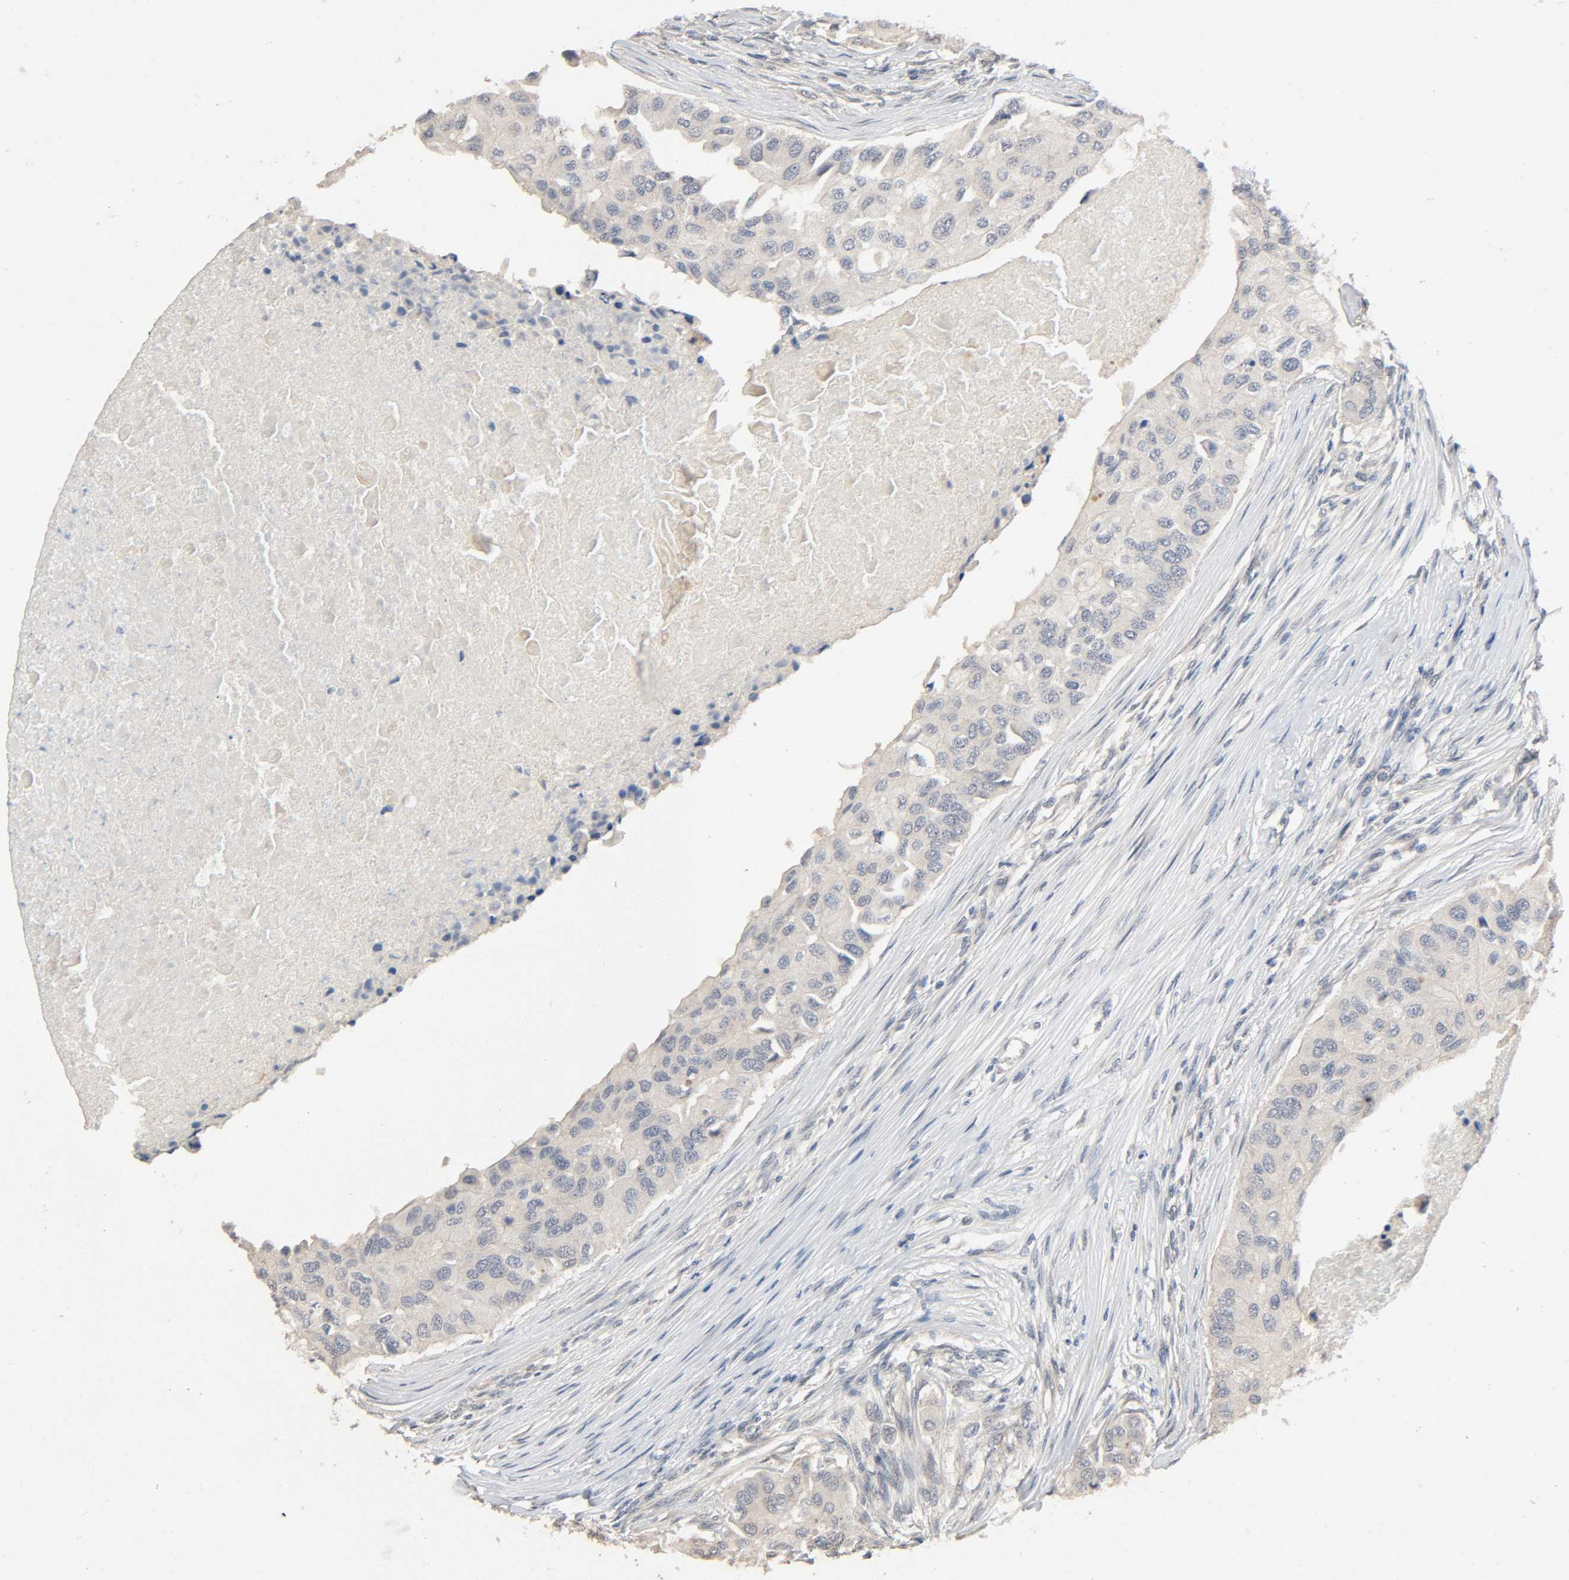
{"staining": {"intensity": "negative", "quantity": "none", "location": "none"}, "tissue": "breast cancer", "cell_type": "Tumor cells", "image_type": "cancer", "snomed": [{"axis": "morphology", "description": "Normal tissue, NOS"}, {"axis": "morphology", "description": "Duct carcinoma"}, {"axis": "topography", "description": "Breast"}], "caption": "High magnification brightfield microscopy of breast cancer stained with DAB (brown) and counterstained with hematoxylin (blue): tumor cells show no significant staining.", "gene": "MAGEA8", "patient": {"sex": "female", "age": 49}}